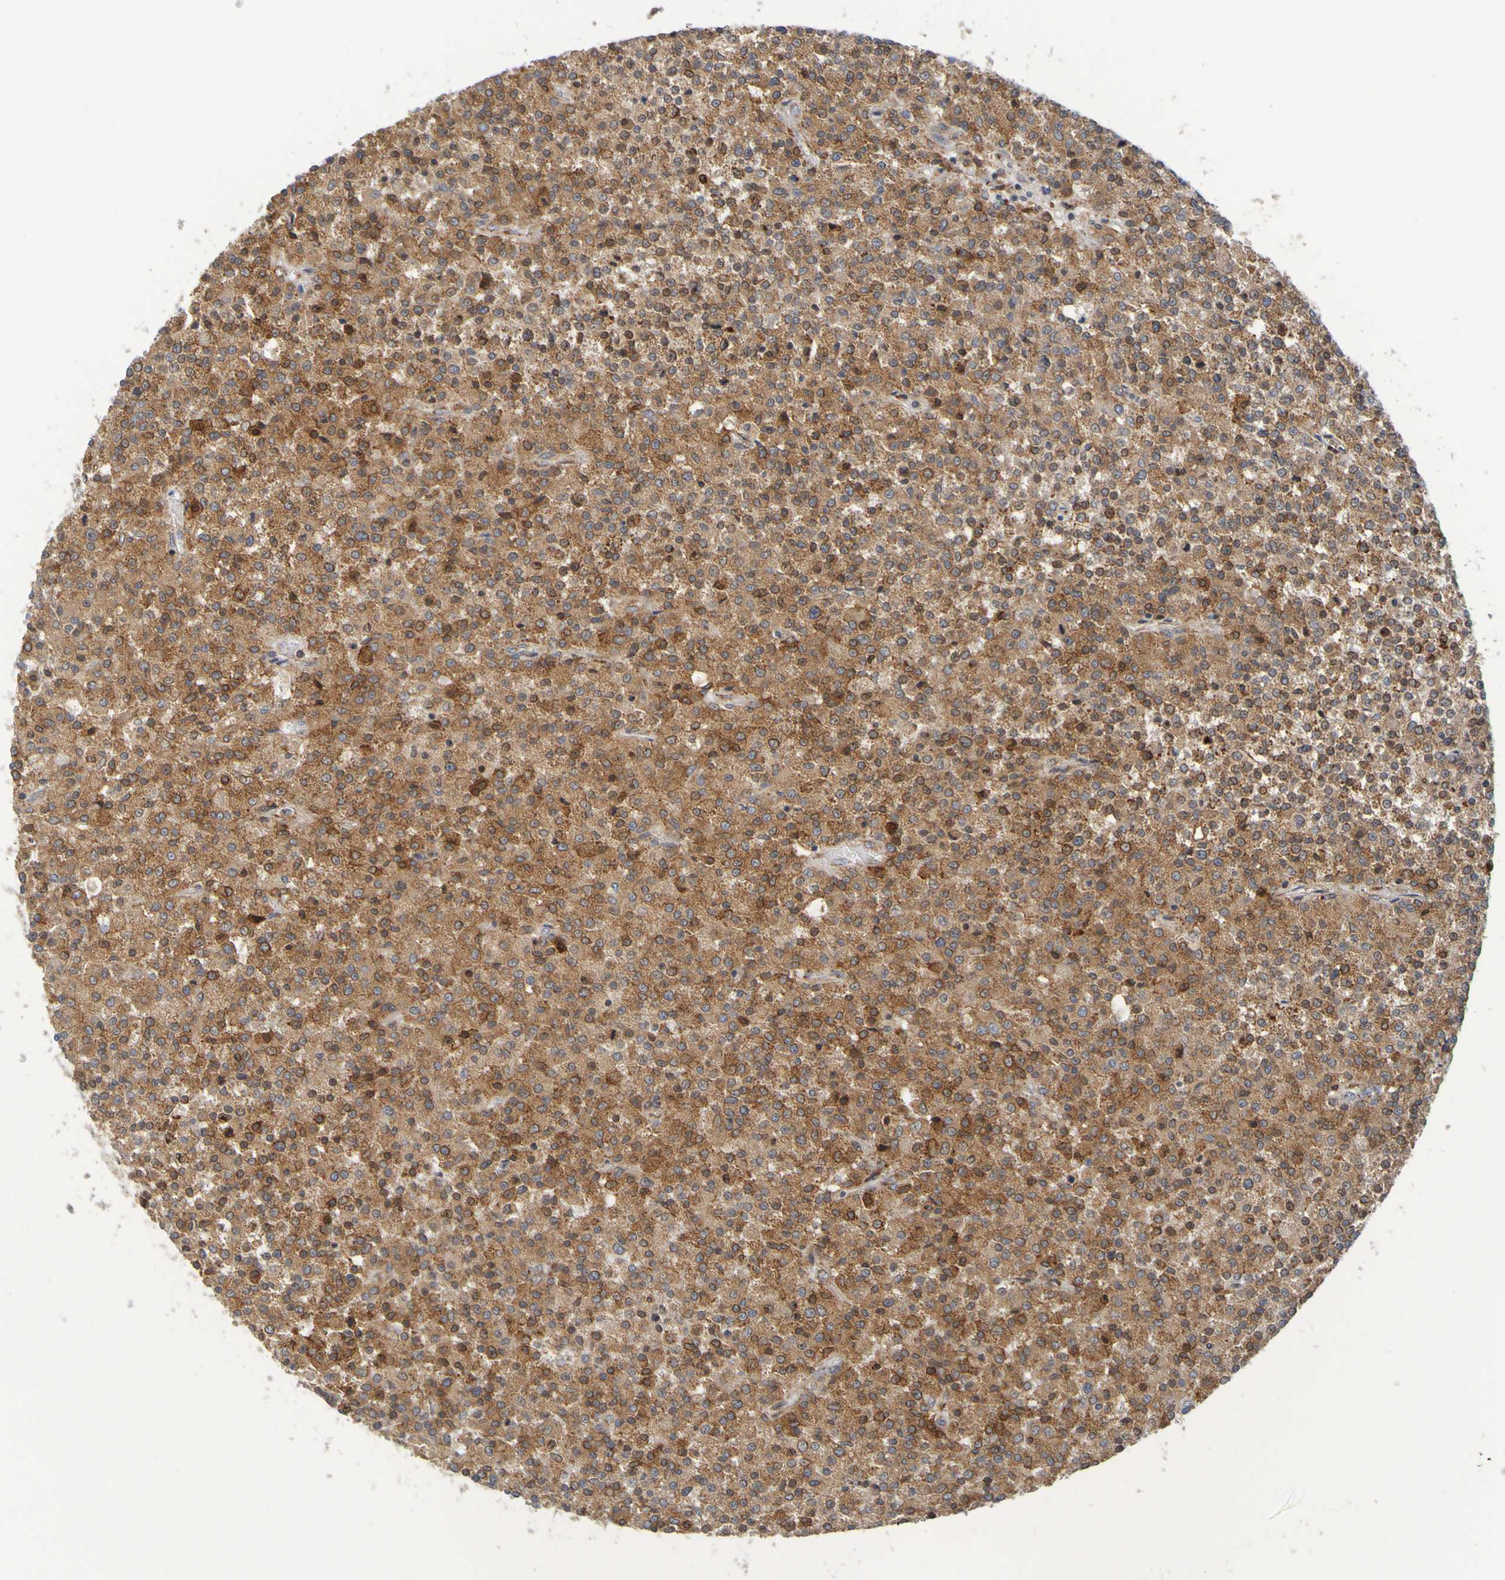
{"staining": {"intensity": "strong", "quantity": ">75%", "location": "cytoplasmic/membranous,nuclear"}, "tissue": "testis cancer", "cell_type": "Tumor cells", "image_type": "cancer", "snomed": [{"axis": "morphology", "description": "Seminoma, NOS"}, {"axis": "topography", "description": "Testis"}], "caption": "An immunohistochemistry (IHC) image of tumor tissue is shown. Protein staining in brown labels strong cytoplasmic/membranous and nuclear positivity in testis cancer (seminoma) within tumor cells. (Stains: DAB (3,3'-diaminobenzidine) in brown, nuclei in blue, Microscopy: brightfield microscopy at high magnification).", "gene": "SIL1", "patient": {"sex": "male", "age": 59}}